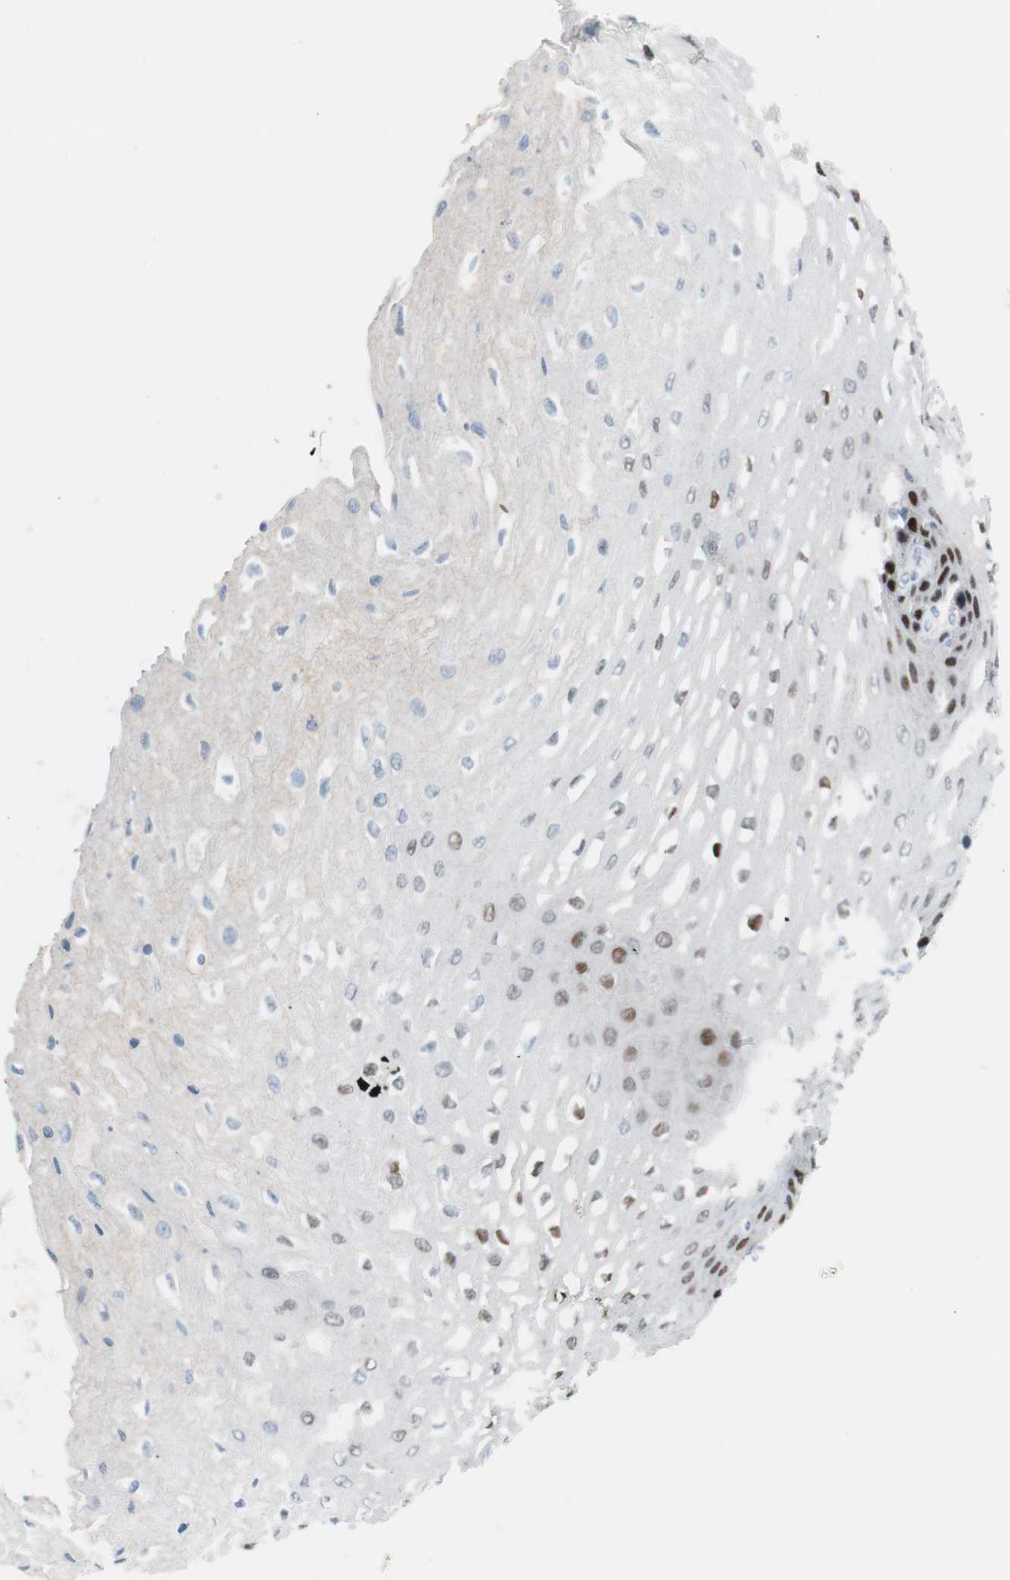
{"staining": {"intensity": "moderate", "quantity": "<25%", "location": "nuclear"}, "tissue": "esophagus", "cell_type": "Squamous epithelial cells", "image_type": "normal", "snomed": [{"axis": "morphology", "description": "Normal tissue, NOS"}, {"axis": "topography", "description": "Esophagus"}], "caption": "Protein analysis of benign esophagus exhibits moderate nuclear staining in about <25% of squamous epithelial cells. (IHC, brightfield microscopy, high magnification).", "gene": "FOSL1", "patient": {"sex": "female", "age": 72}}